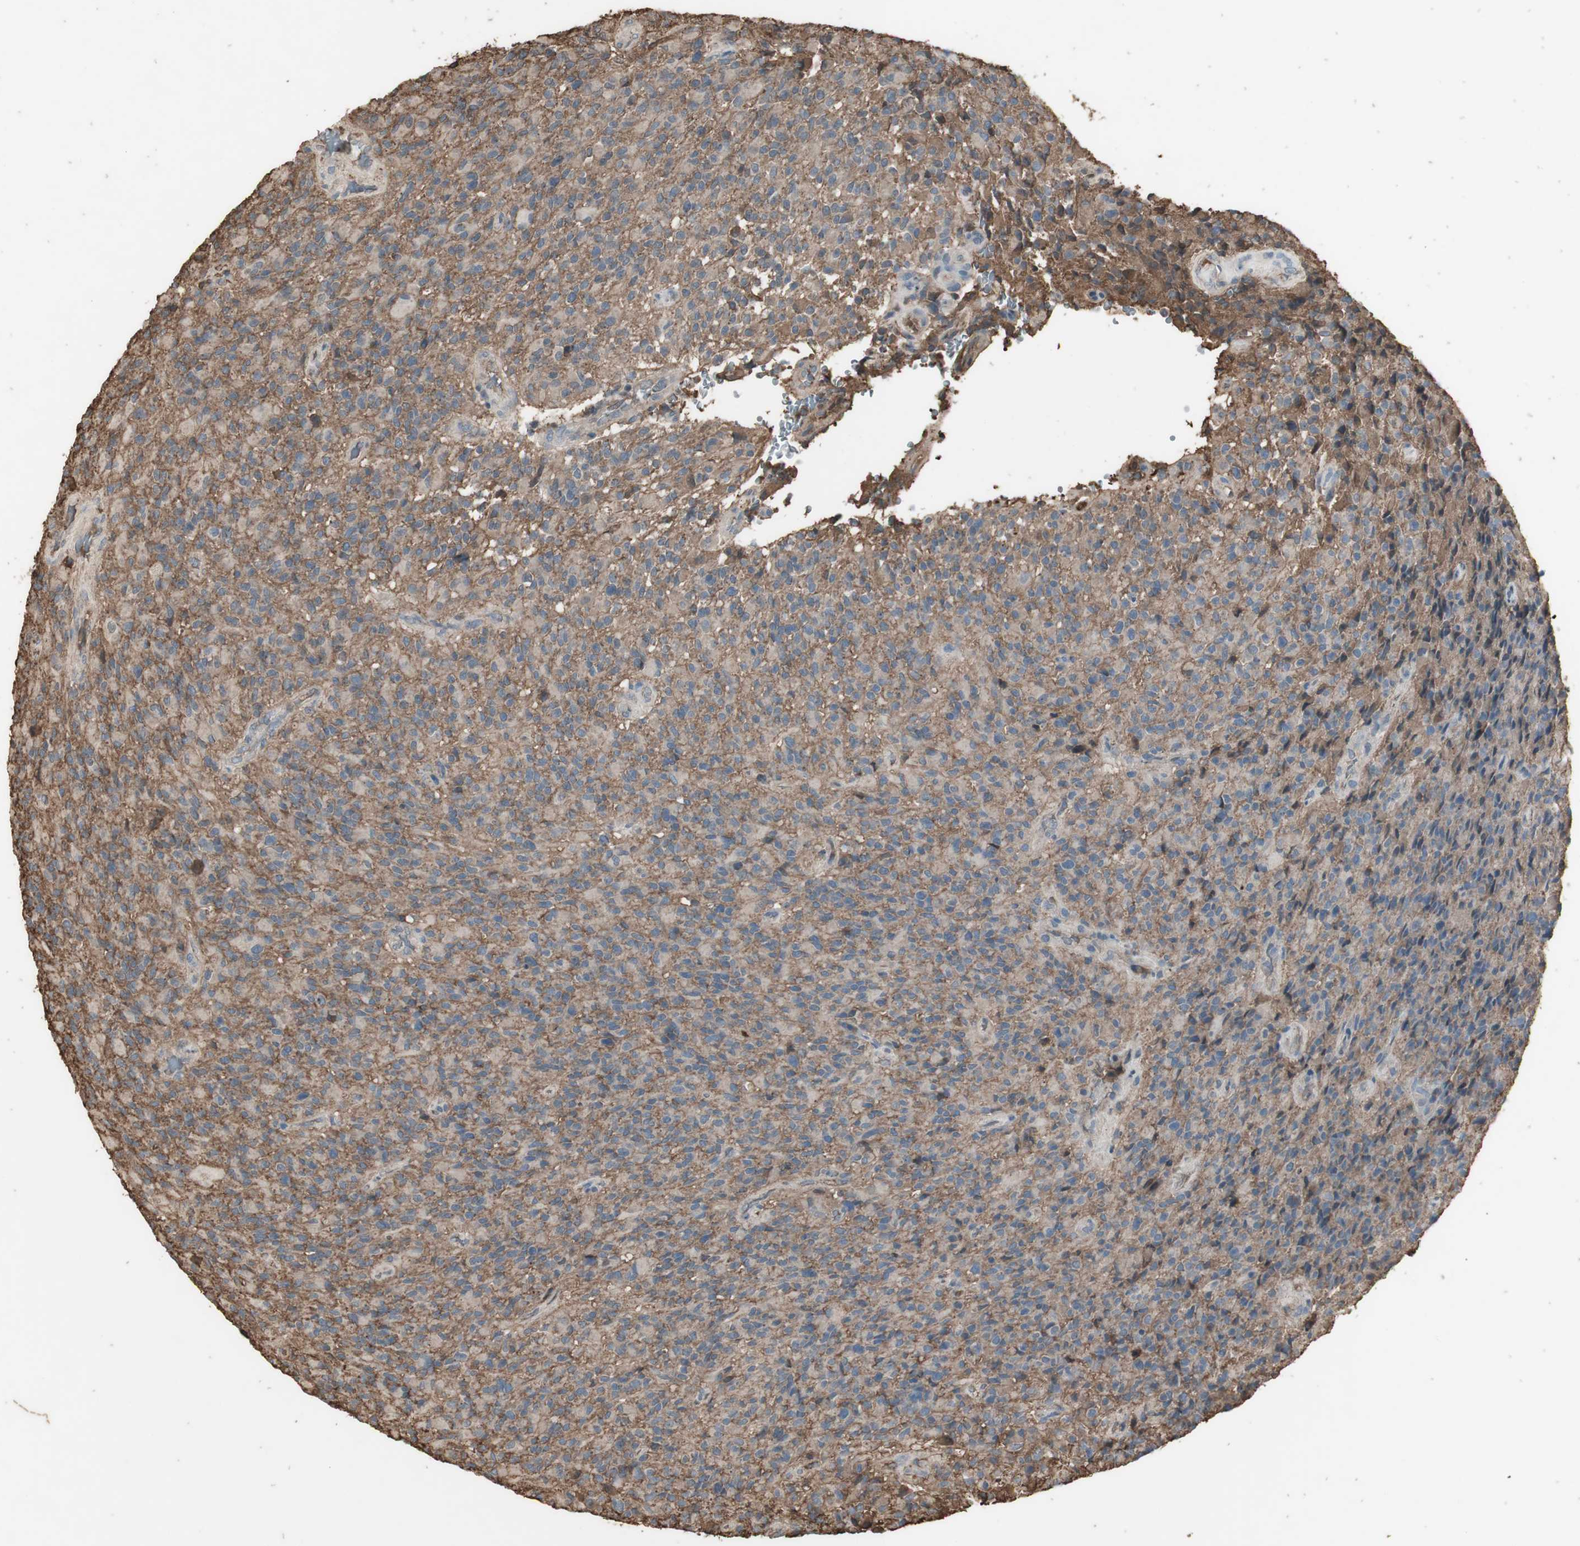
{"staining": {"intensity": "negative", "quantity": "none", "location": "none"}, "tissue": "glioma", "cell_type": "Tumor cells", "image_type": "cancer", "snomed": [{"axis": "morphology", "description": "Glioma, malignant, High grade"}, {"axis": "topography", "description": "Brain"}], "caption": "There is no significant positivity in tumor cells of high-grade glioma (malignant).", "gene": "MMP14", "patient": {"sex": "male", "age": 71}}